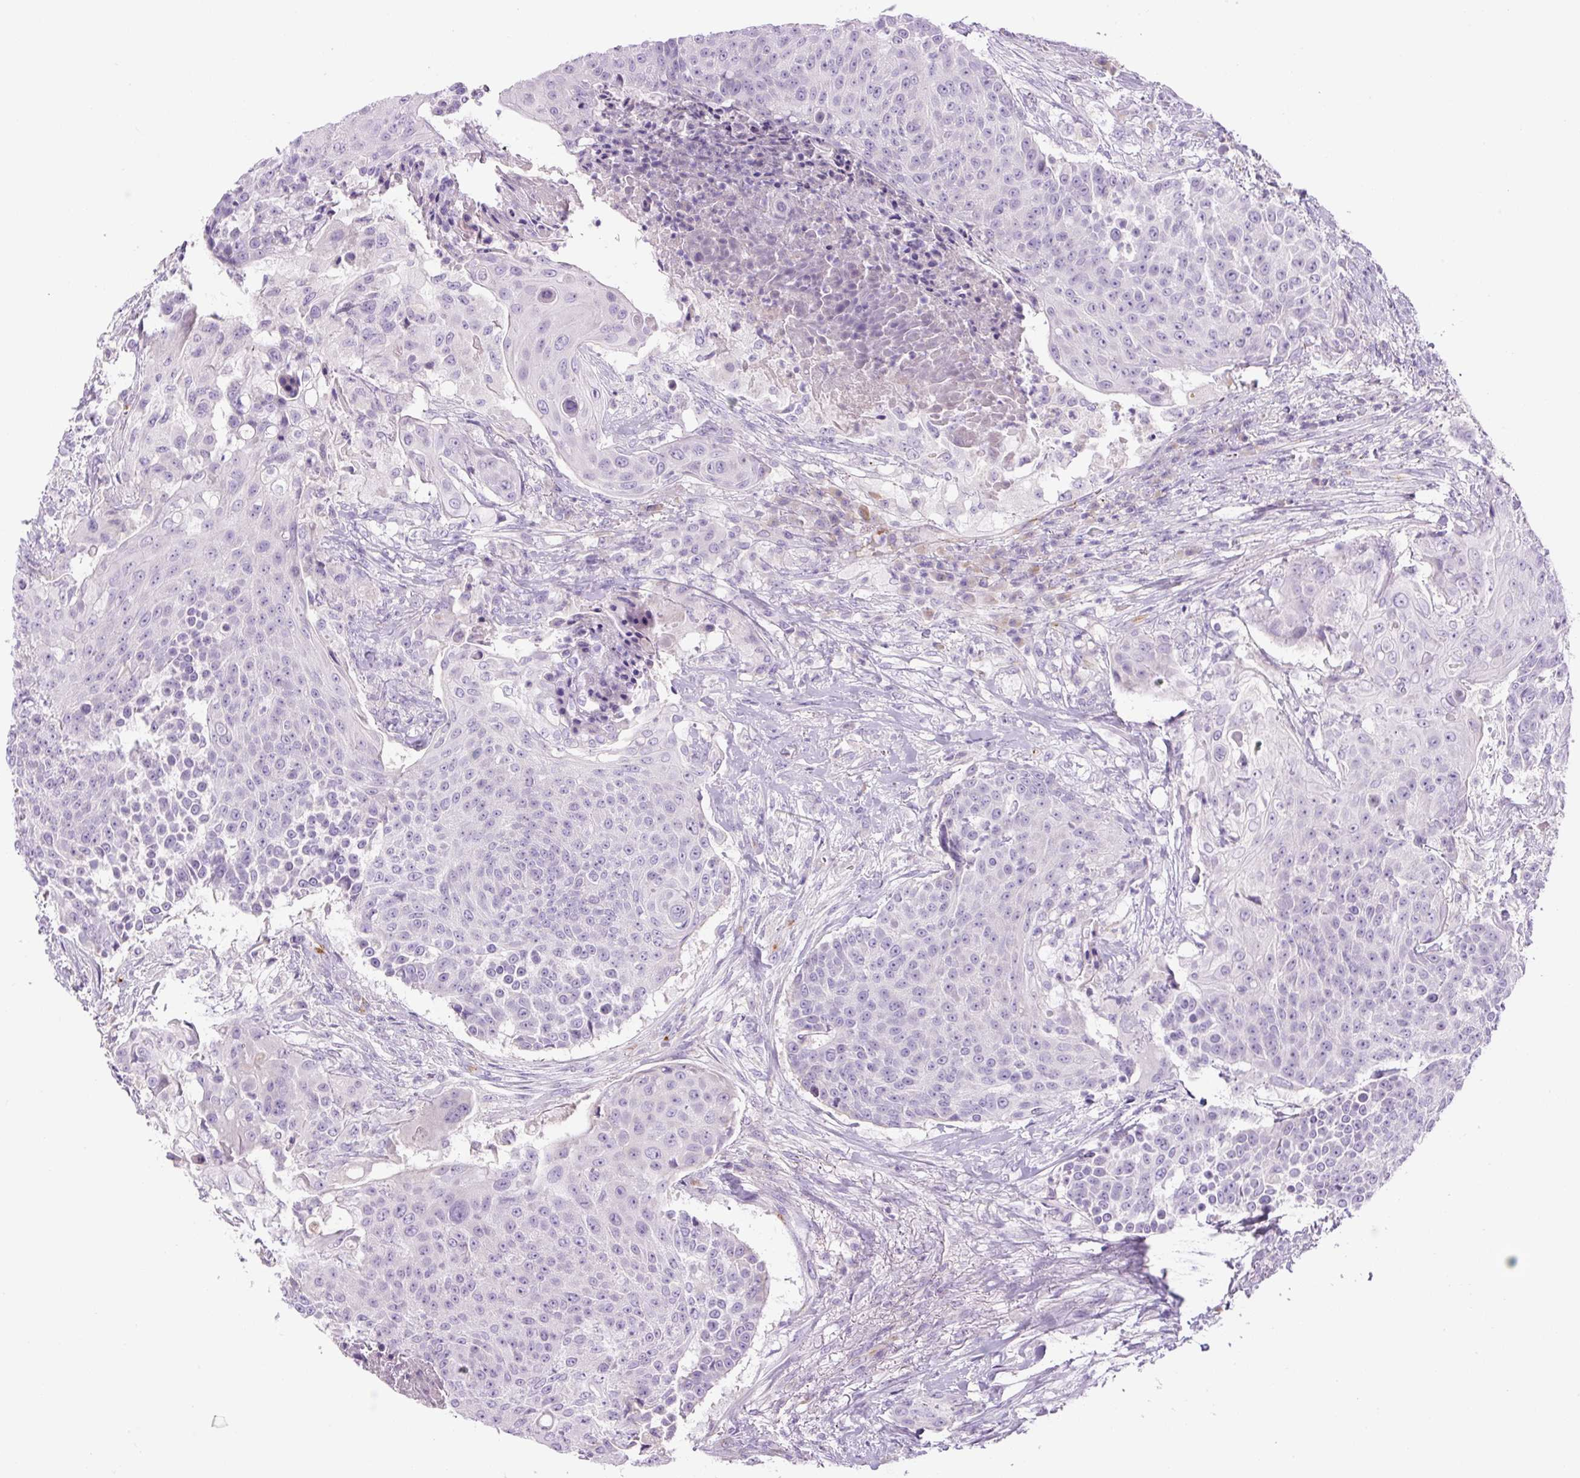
{"staining": {"intensity": "negative", "quantity": "none", "location": "none"}, "tissue": "urothelial cancer", "cell_type": "Tumor cells", "image_type": "cancer", "snomed": [{"axis": "morphology", "description": "Urothelial carcinoma, High grade"}, {"axis": "topography", "description": "Urinary bladder"}], "caption": "DAB (3,3'-diaminobenzidine) immunohistochemical staining of human urothelial cancer reveals no significant expression in tumor cells. The staining is performed using DAB brown chromogen with nuclei counter-stained in using hematoxylin.", "gene": "RSPO4", "patient": {"sex": "female", "age": 63}}